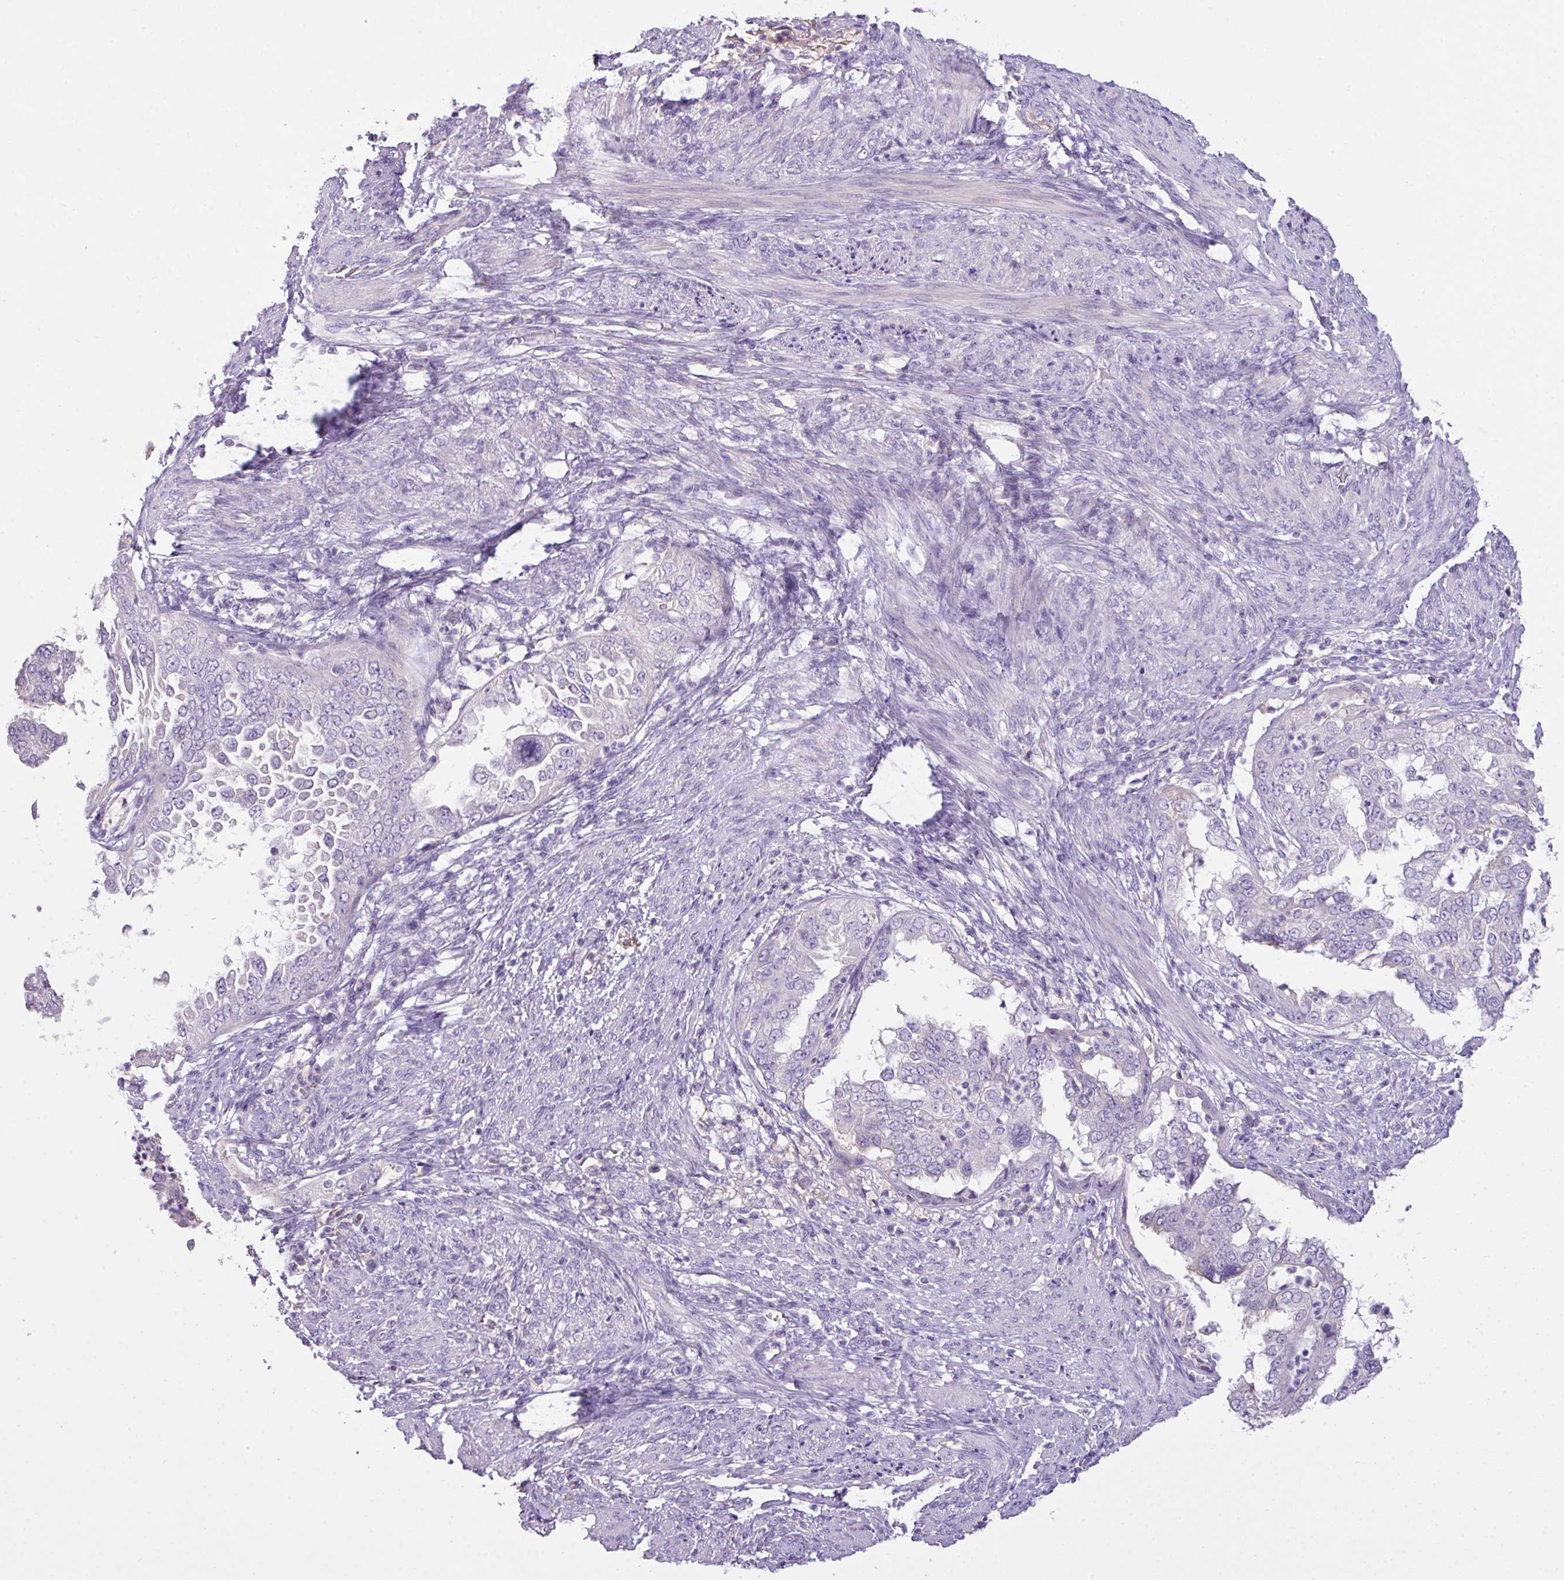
{"staining": {"intensity": "negative", "quantity": "none", "location": "none"}, "tissue": "endometrial cancer", "cell_type": "Tumor cells", "image_type": "cancer", "snomed": [{"axis": "morphology", "description": "Adenocarcinoma, NOS"}, {"axis": "topography", "description": "Endometrium"}], "caption": "Protein analysis of endometrial adenocarcinoma shows no significant staining in tumor cells.", "gene": "OR6C6", "patient": {"sex": "female", "age": 85}}